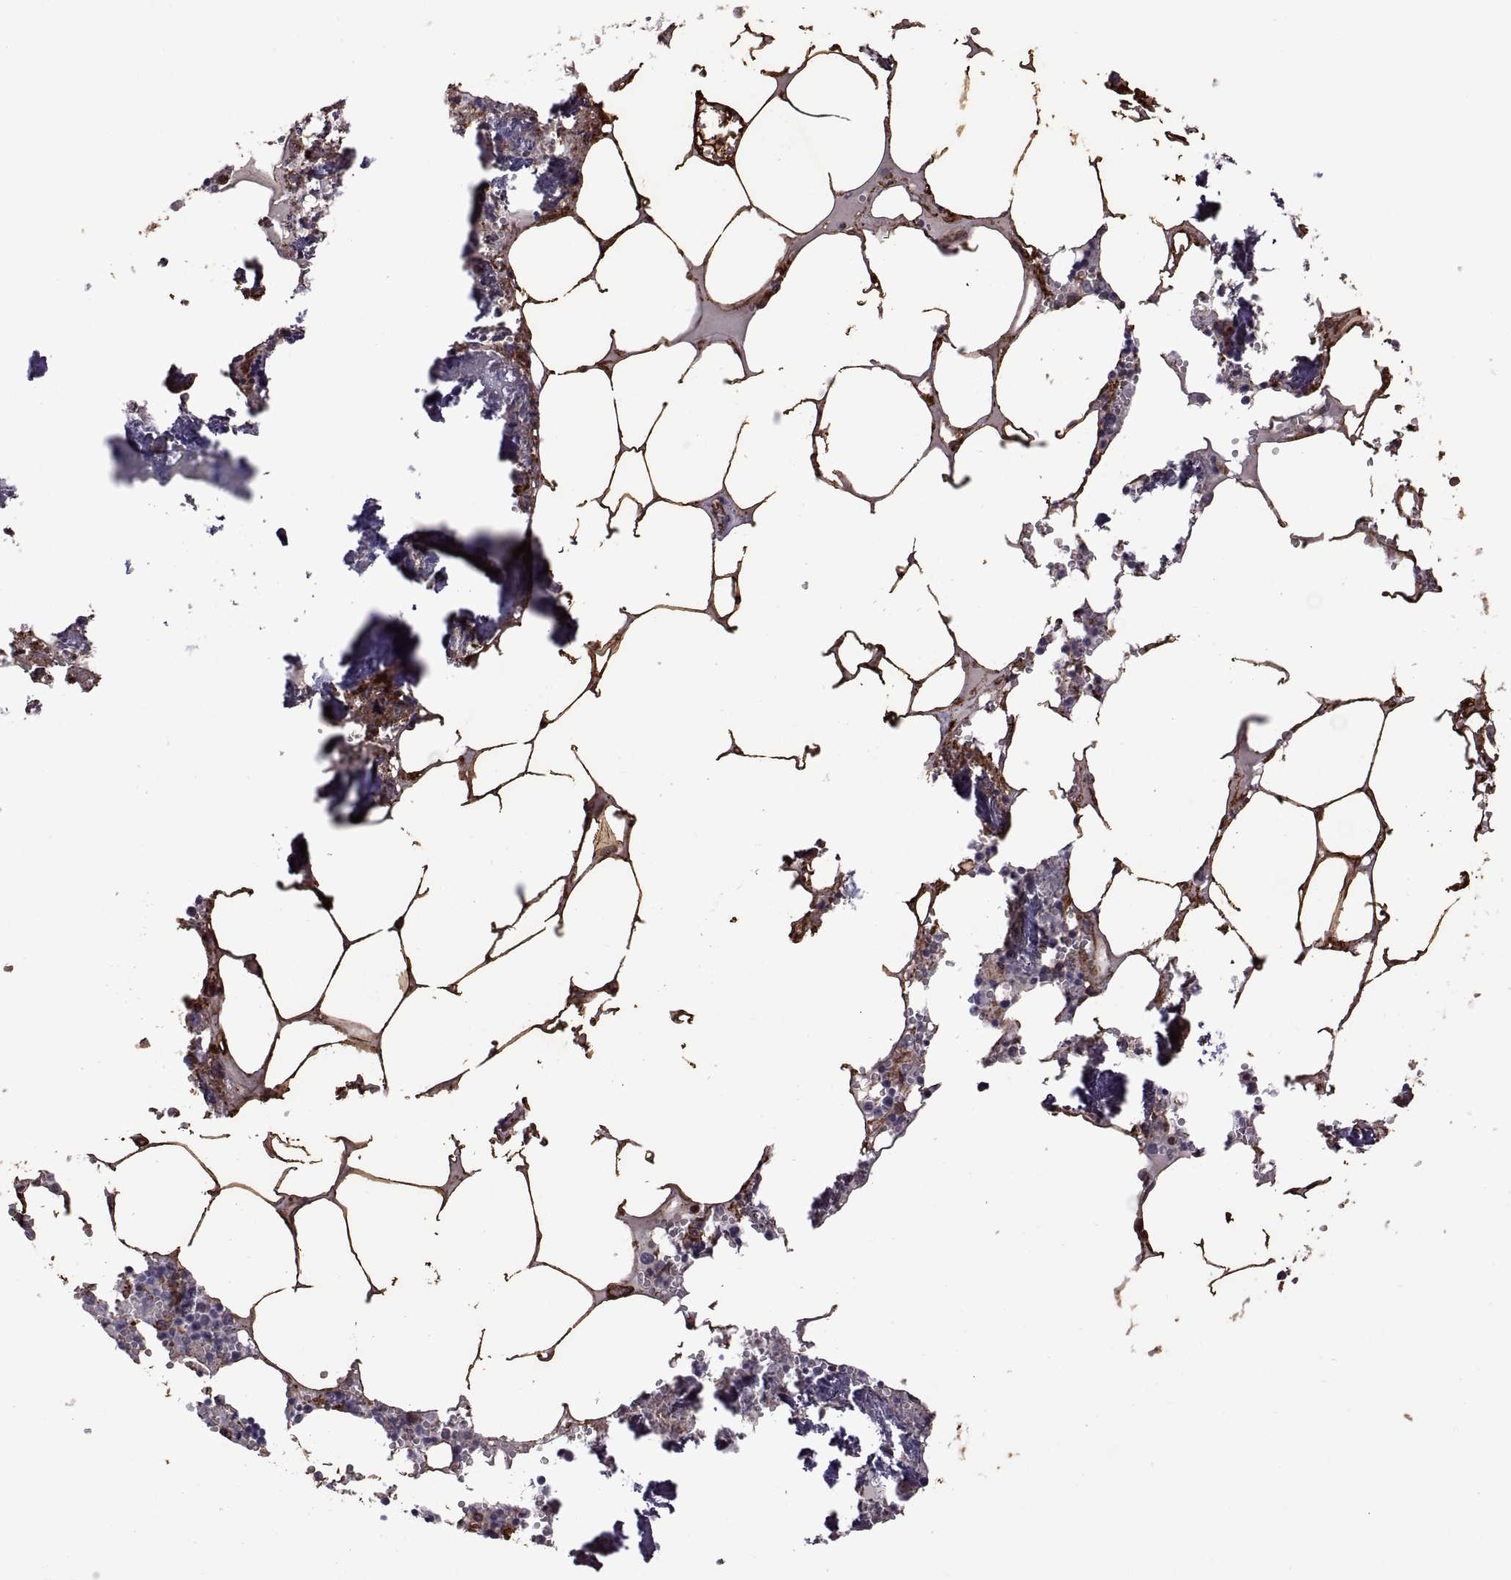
{"staining": {"intensity": "moderate", "quantity": "<25%", "location": "cytoplasmic/membranous"}, "tissue": "bone marrow", "cell_type": "Hematopoietic cells", "image_type": "normal", "snomed": [{"axis": "morphology", "description": "Normal tissue, NOS"}, {"axis": "topography", "description": "Bone marrow"}], "caption": "Protein expression analysis of benign bone marrow reveals moderate cytoplasmic/membranous staining in approximately <25% of hematopoietic cells.", "gene": "S100A10", "patient": {"sex": "male", "age": 54}}